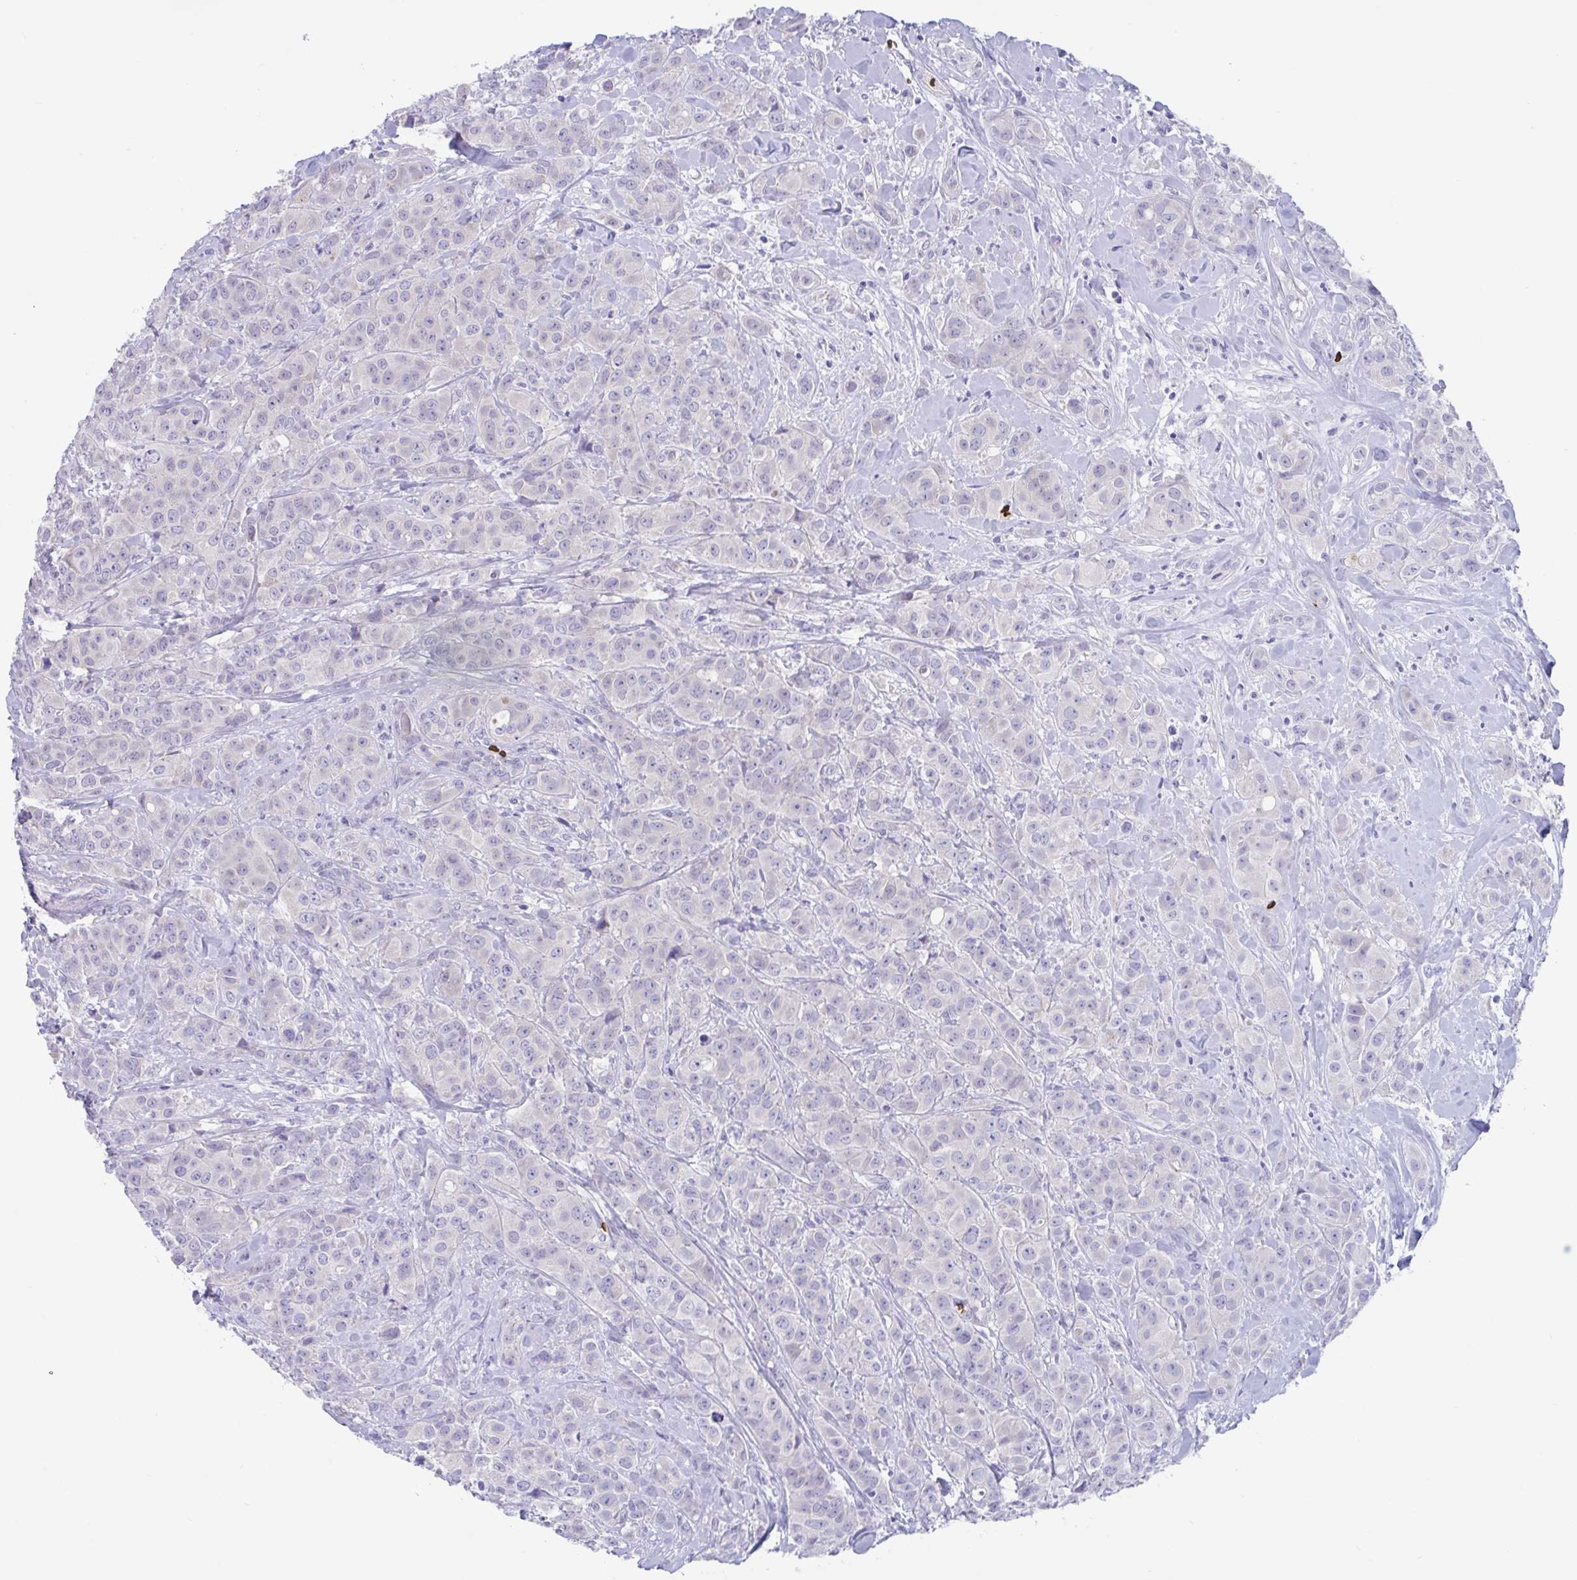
{"staining": {"intensity": "negative", "quantity": "none", "location": "none"}, "tissue": "breast cancer", "cell_type": "Tumor cells", "image_type": "cancer", "snomed": [{"axis": "morphology", "description": "Normal tissue, NOS"}, {"axis": "morphology", "description": "Duct carcinoma"}, {"axis": "topography", "description": "Breast"}], "caption": "A histopathology image of breast cancer (invasive ductal carcinoma) stained for a protein displays no brown staining in tumor cells.", "gene": "TTC30B", "patient": {"sex": "female", "age": 43}}